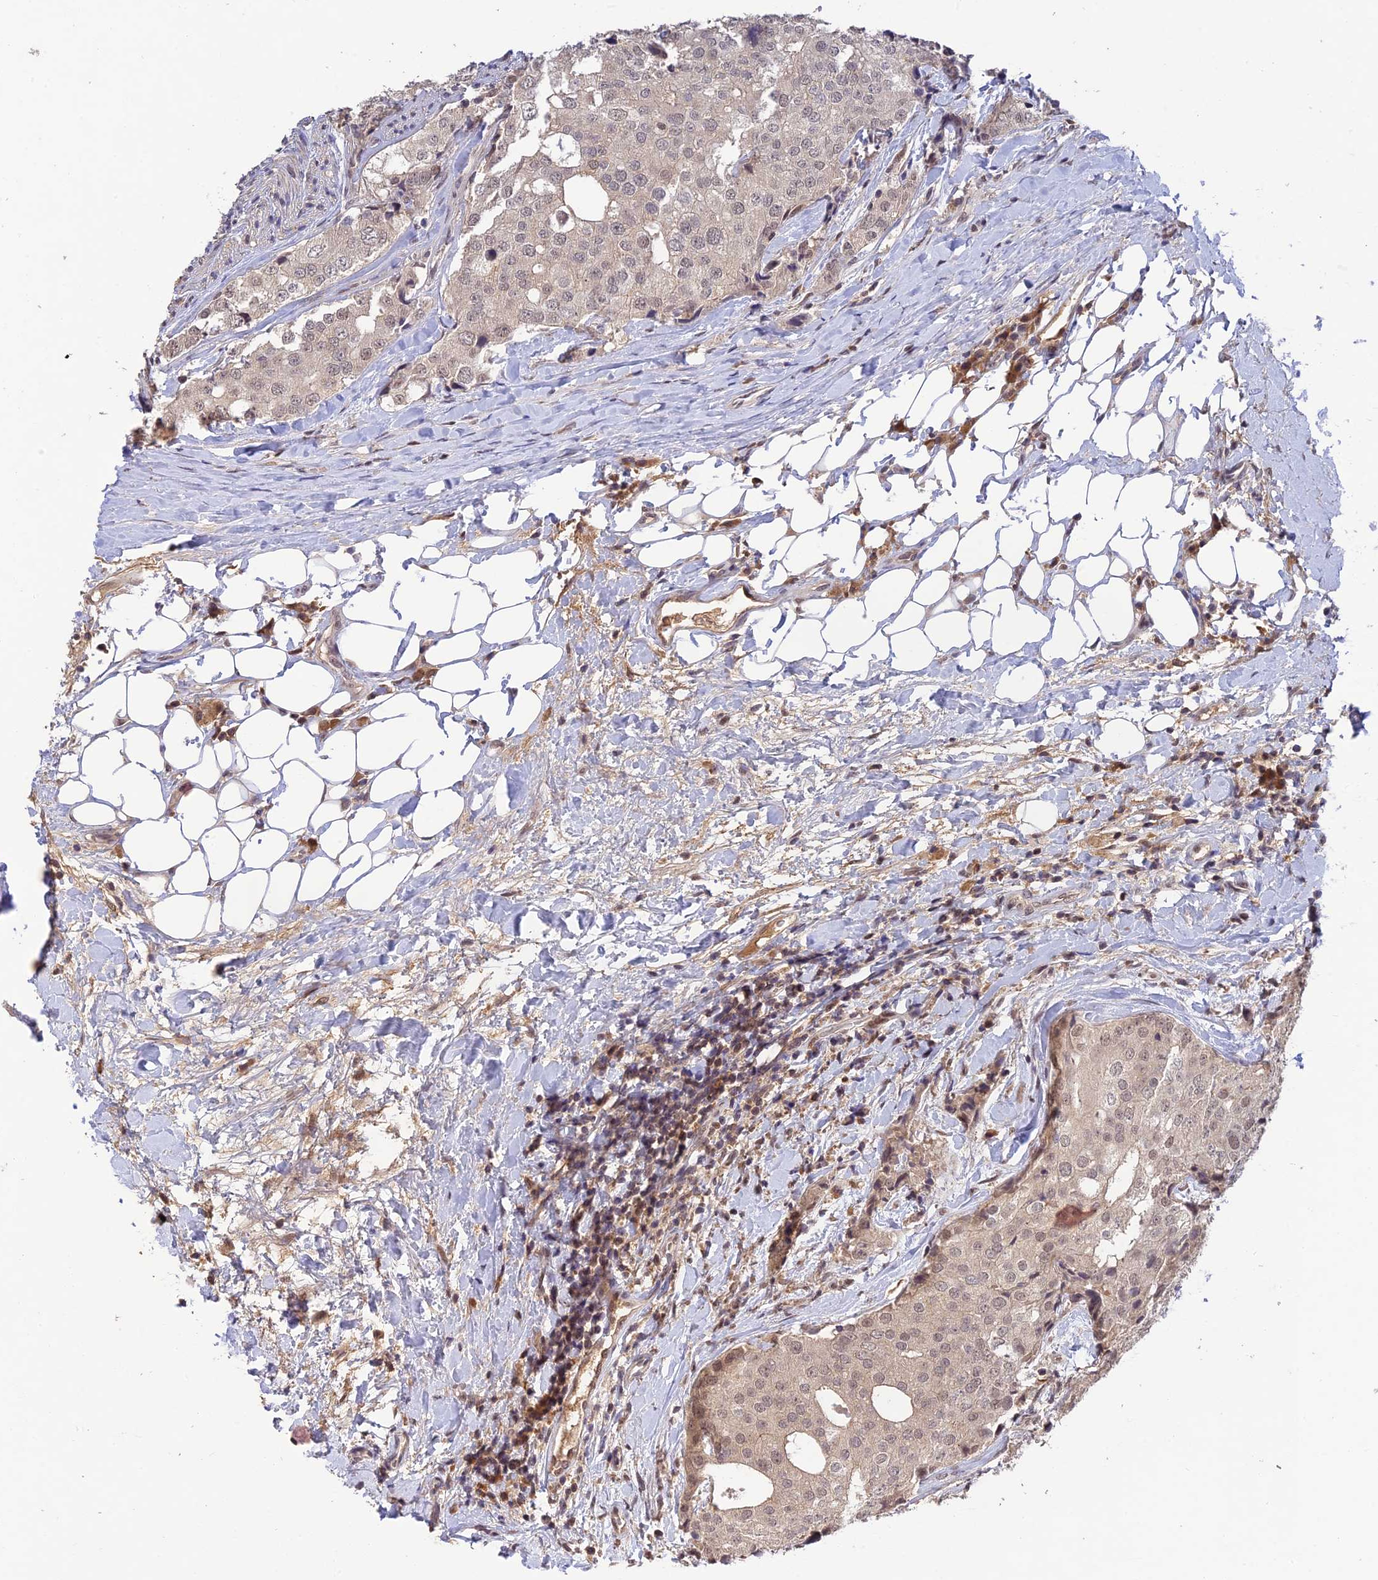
{"staining": {"intensity": "moderate", "quantity": "<25%", "location": "nuclear"}, "tissue": "prostate cancer", "cell_type": "Tumor cells", "image_type": "cancer", "snomed": [{"axis": "morphology", "description": "Adenocarcinoma, High grade"}, {"axis": "topography", "description": "Prostate"}], "caption": "A micrograph of human prostate cancer stained for a protein exhibits moderate nuclear brown staining in tumor cells. (Brightfield microscopy of DAB IHC at high magnification).", "gene": "ZNF436", "patient": {"sex": "male", "age": 49}}